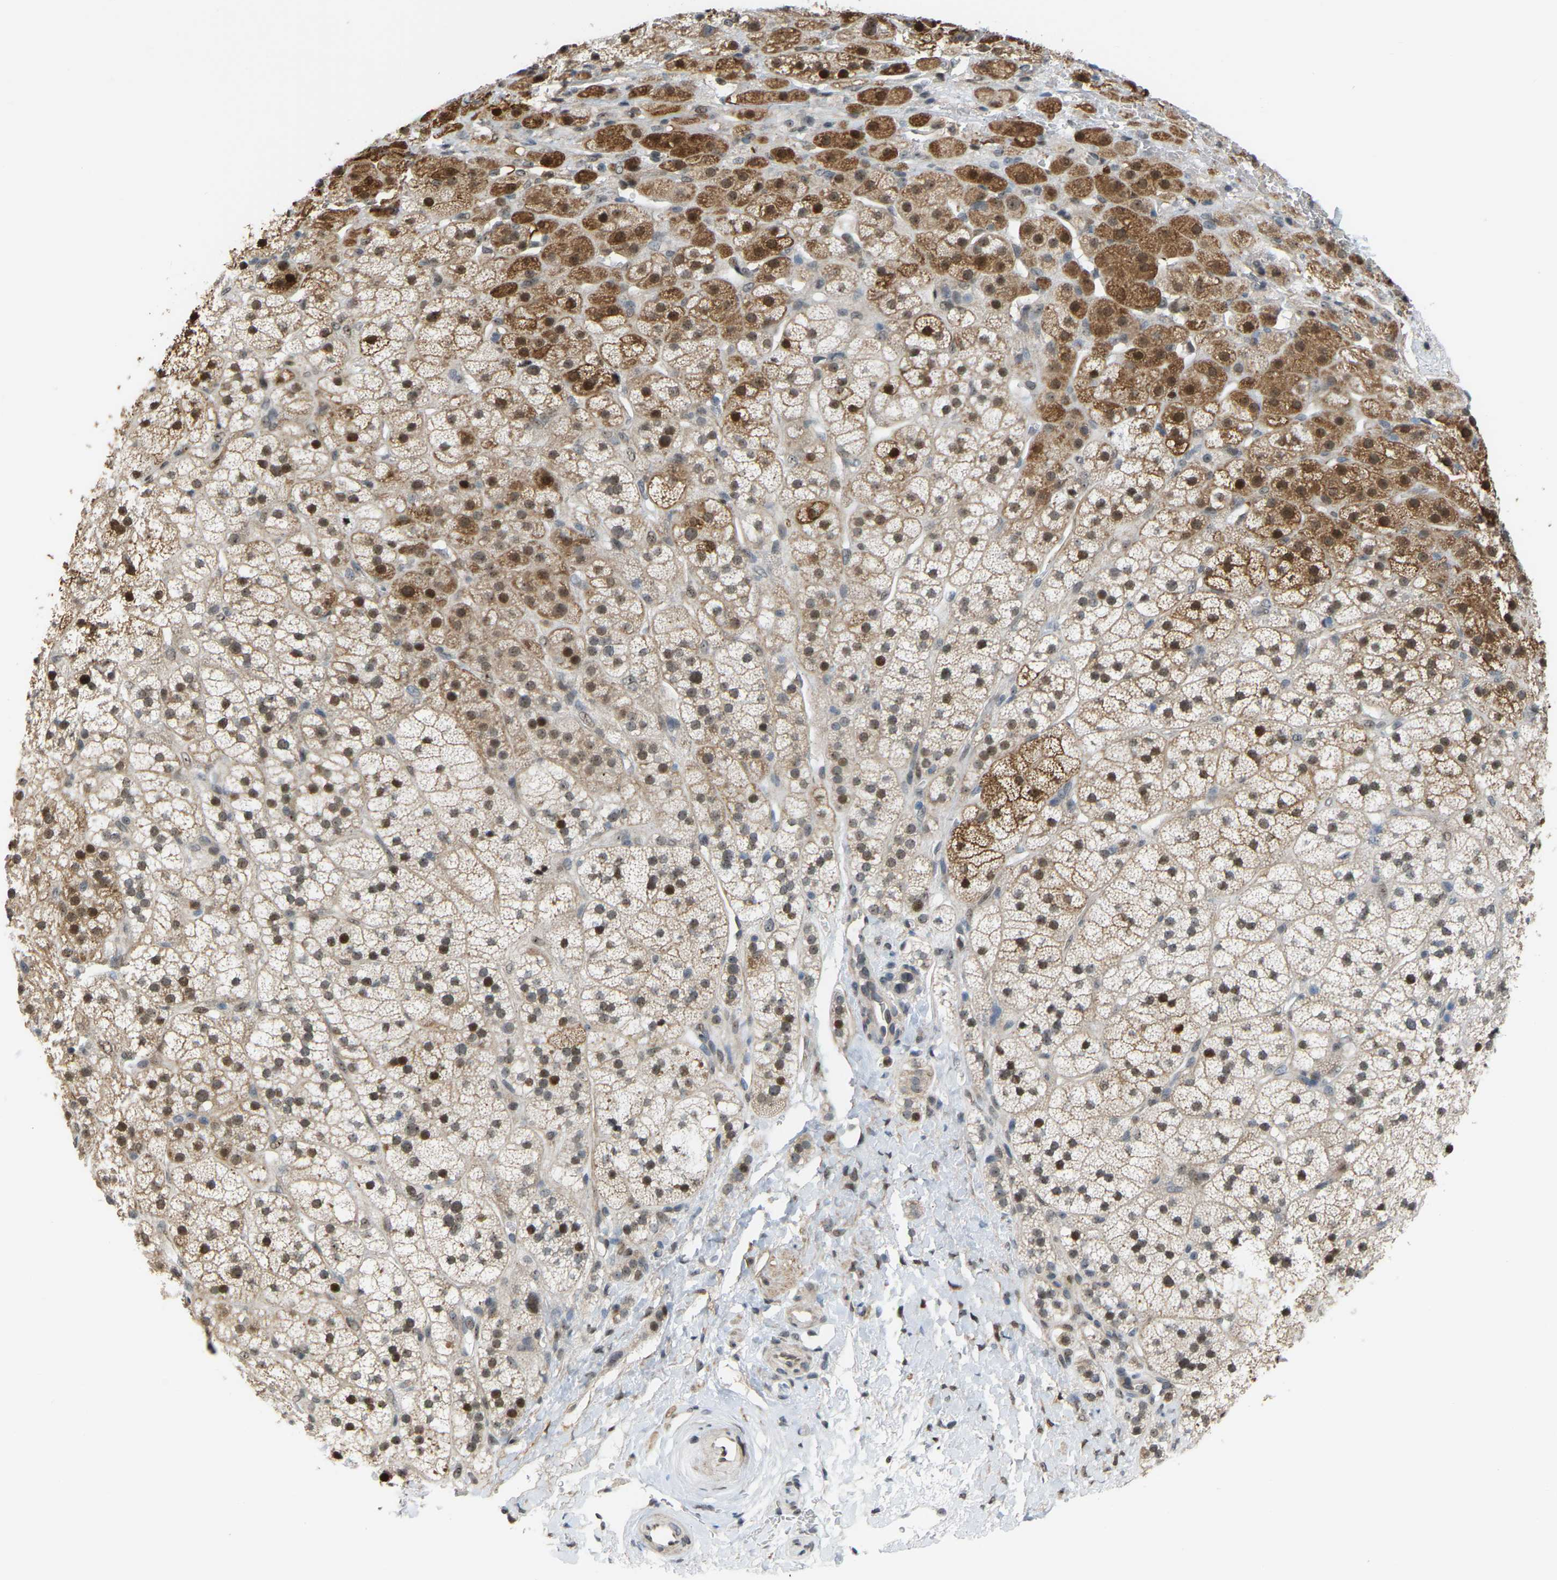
{"staining": {"intensity": "strong", "quantity": "25%-75%", "location": "cytoplasmic/membranous,nuclear"}, "tissue": "adrenal gland", "cell_type": "Glandular cells", "image_type": "normal", "snomed": [{"axis": "morphology", "description": "Normal tissue, NOS"}, {"axis": "topography", "description": "Adrenal gland"}], "caption": "Immunohistochemical staining of unremarkable adrenal gland shows 25%-75% levels of strong cytoplasmic/membranous,nuclear protein positivity in approximately 25%-75% of glandular cells.", "gene": "CROT", "patient": {"sex": "male", "age": 56}}